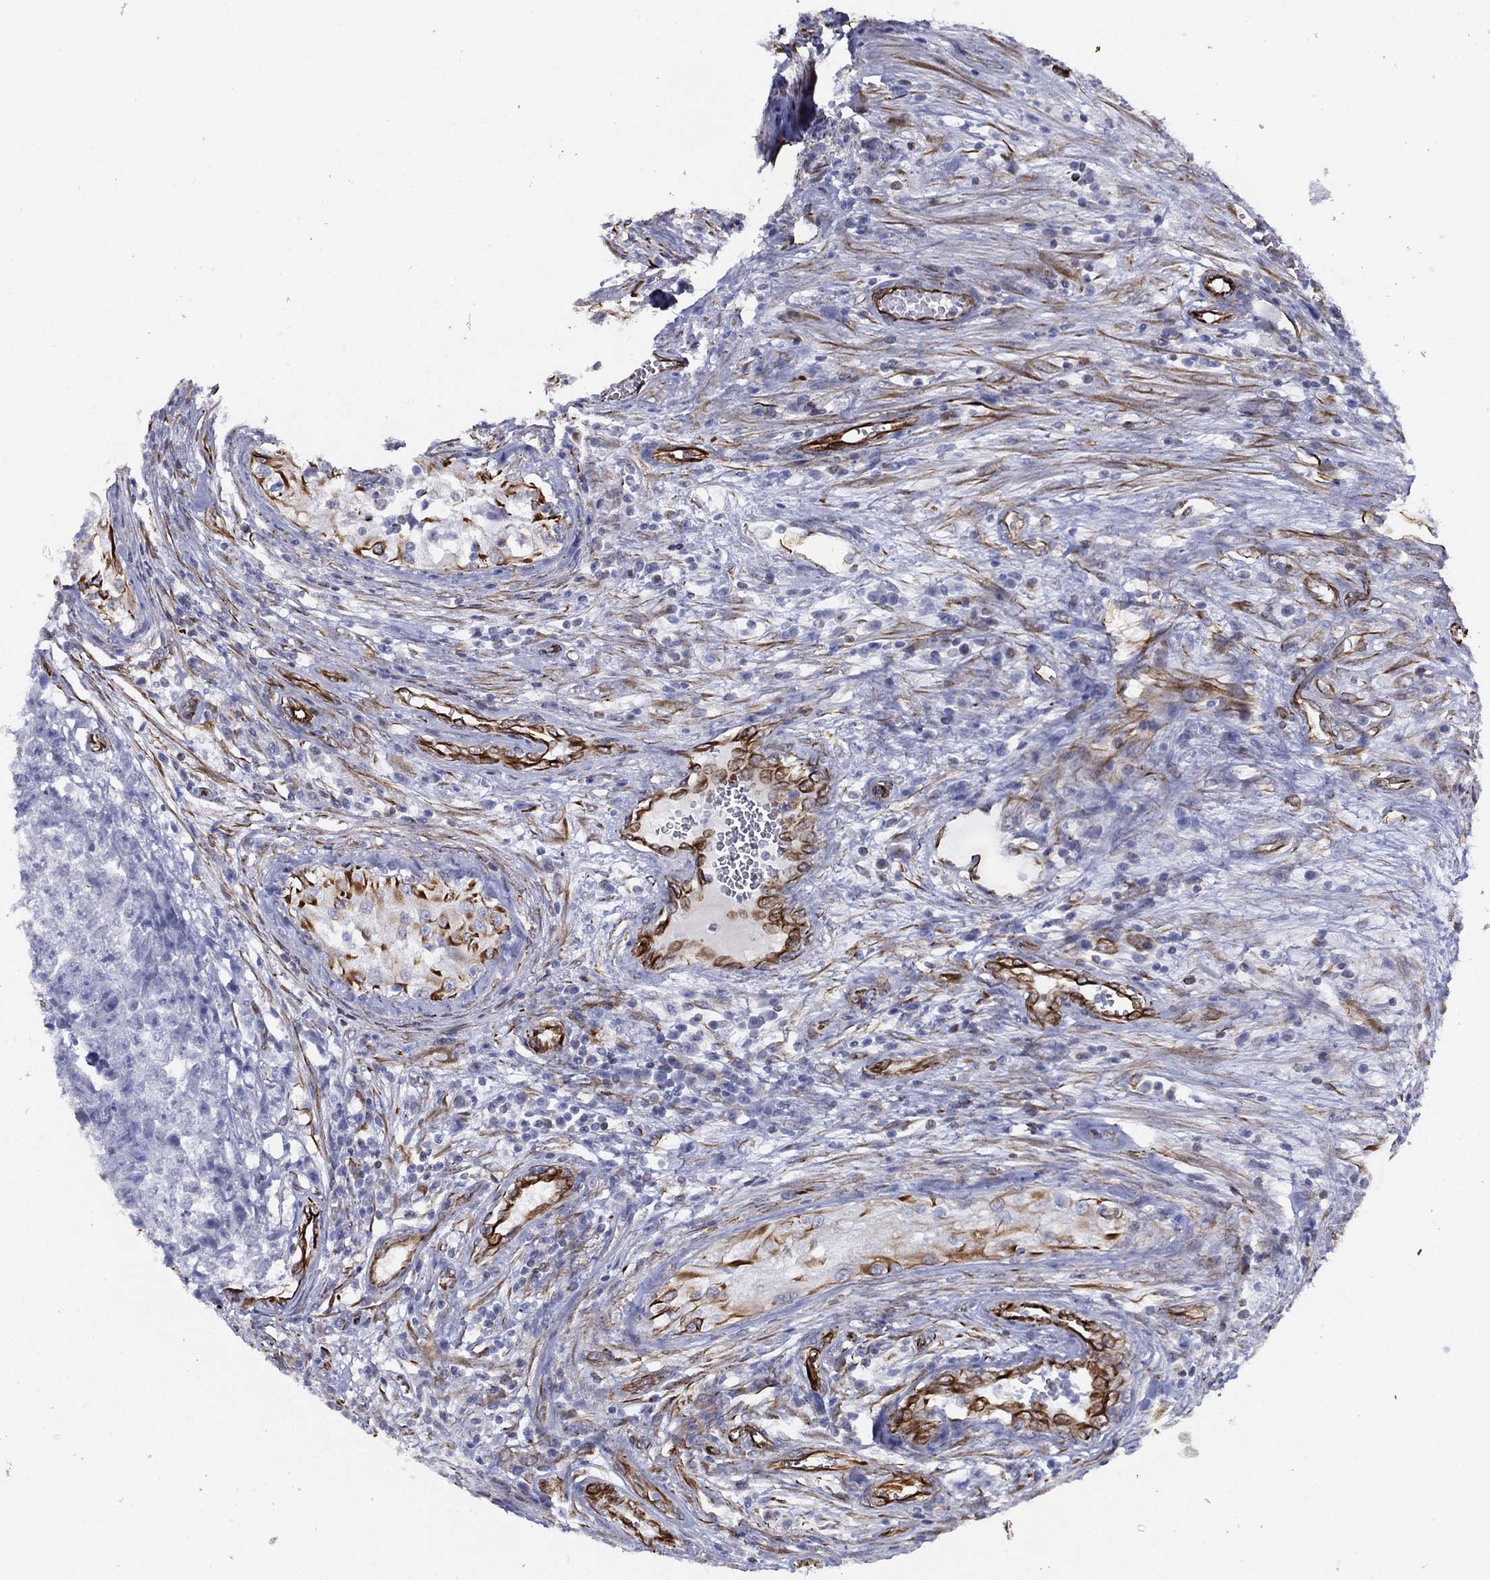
{"staining": {"intensity": "negative", "quantity": "none", "location": "none"}, "tissue": "testis cancer", "cell_type": "Tumor cells", "image_type": "cancer", "snomed": [{"axis": "morphology", "description": "Seminoma, NOS"}, {"axis": "morphology", "description": "Carcinoma, Embryonal, NOS"}, {"axis": "topography", "description": "Testis"}], "caption": "This image is of testis cancer stained with IHC to label a protein in brown with the nuclei are counter-stained blue. There is no staining in tumor cells.", "gene": "MAS1", "patient": {"sex": "male", "age": 22}}